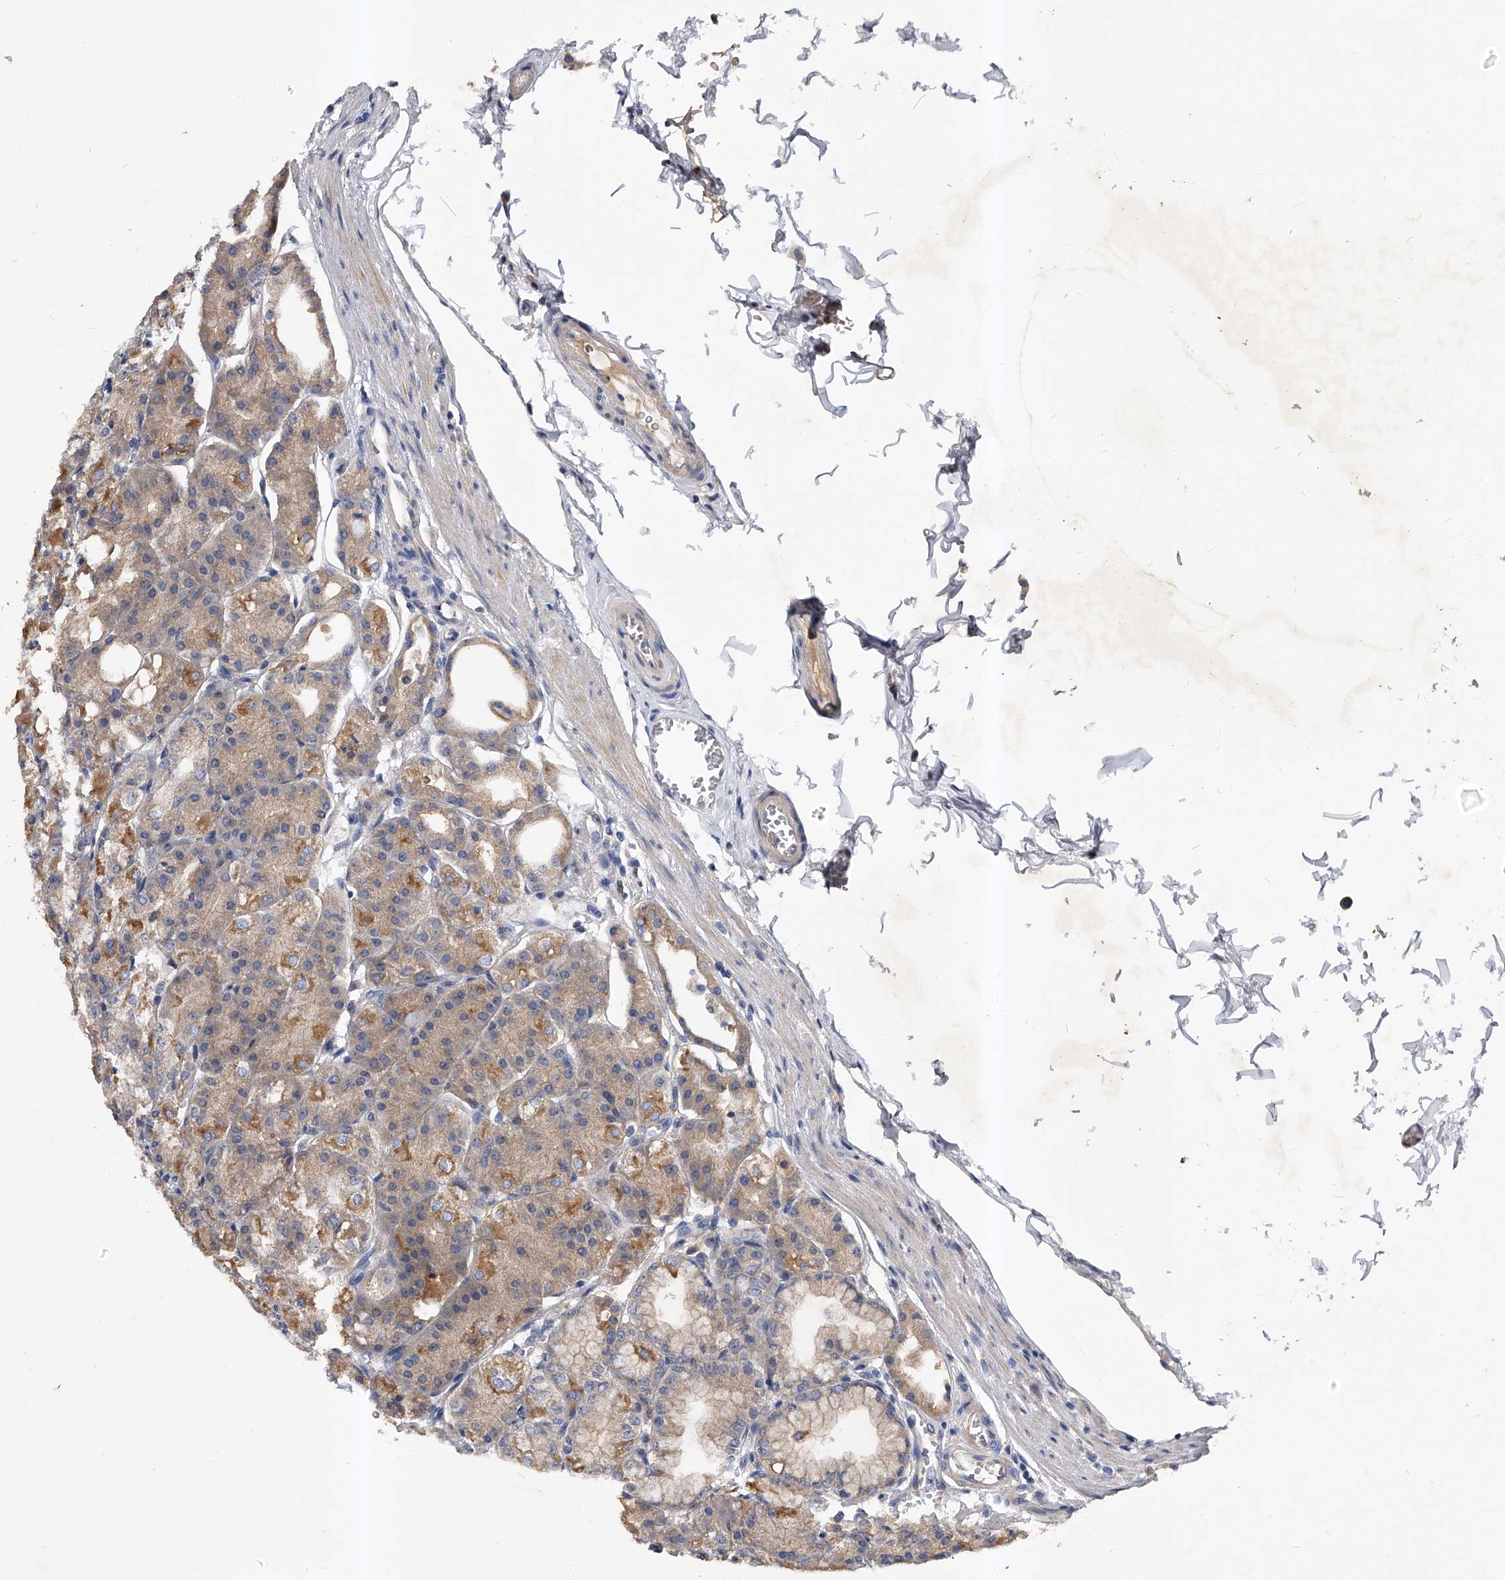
{"staining": {"intensity": "moderate", "quantity": "25%-75%", "location": "cytoplasmic/membranous"}, "tissue": "stomach", "cell_type": "Glandular cells", "image_type": "normal", "snomed": [{"axis": "morphology", "description": "Normal tissue, NOS"}, {"axis": "topography", "description": "Stomach, lower"}], "caption": "IHC staining of benign stomach, which reveals medium levels of moderate cytoplasmic/membranous staining in about 25%-75% of glandular cells indicating moderate cytoplasmic/membranous protein expression. The staining was performed using DAB (brown) for protein detection and nuclei were counterstained in hematoxylin (blue).", "gene": "ARL4C", "patient": {"sex": "male", "age": 71}}